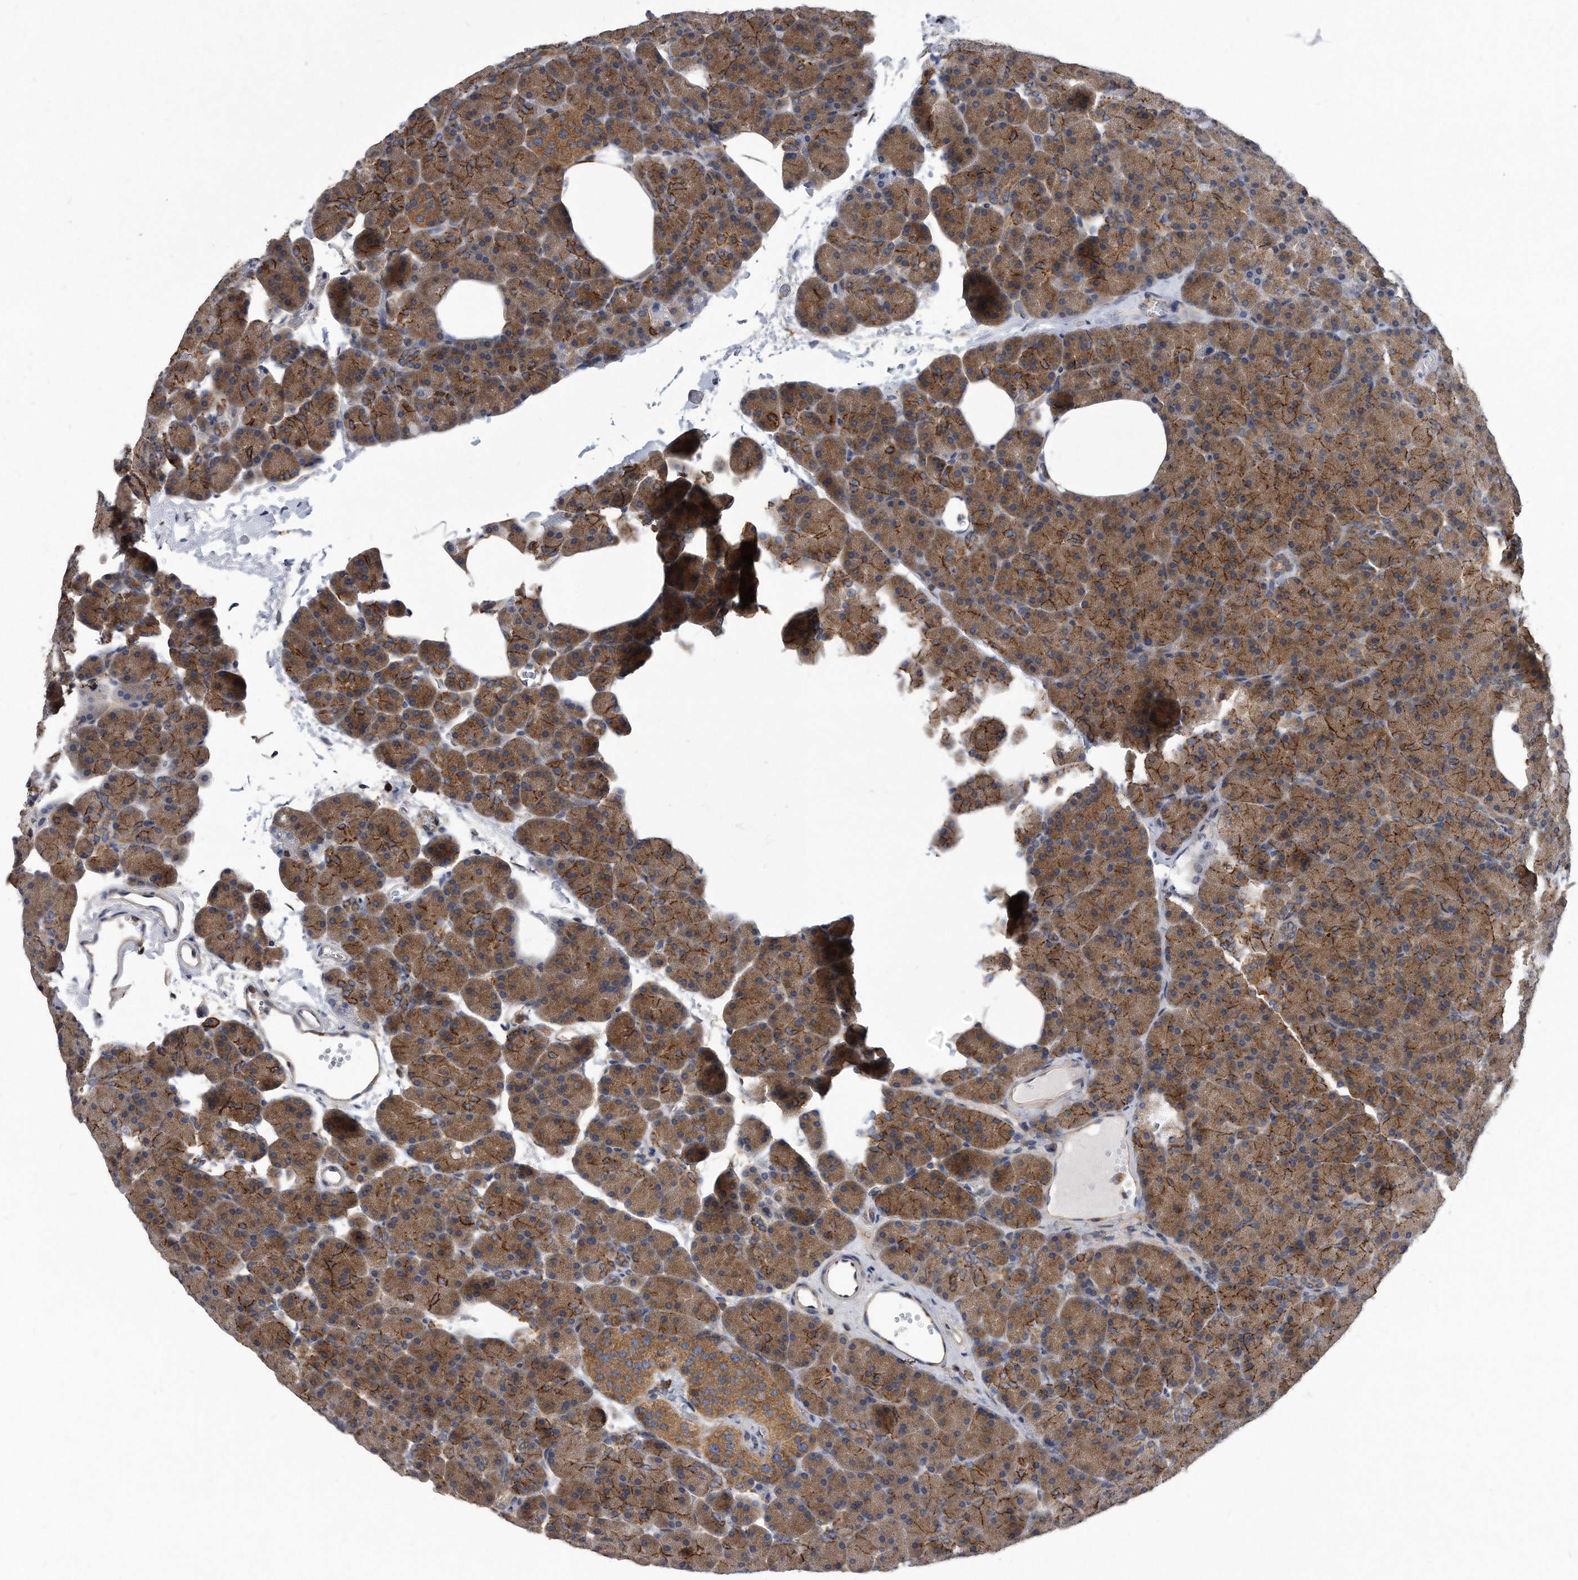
{"staining": {"intensity": "moderate", "quantity": ">75%", "location": "cytoplasmic/membranous"}, "tissue": "pancreas", "cell_type": "Exocrine glandular cells", "image_type": "normal", "snomed": [{"axis": "morphology", "description": "Normal tissue, NOS"}, {"axis": "morphology", "description": "Carcinoid, malignant, NOS"}, {"axis": "topography", "description": "Pancreas"}], "caption": "A high-resolution image shows immunohistochemistry staining of benign pancreas, which shows moderate cytoplasmic/membranous expression in about >75% of exocrine glandular cells. Nuclei are stained in blue.", "gene": "ATG5", "patient": {"sex": "female", "age": 35}}